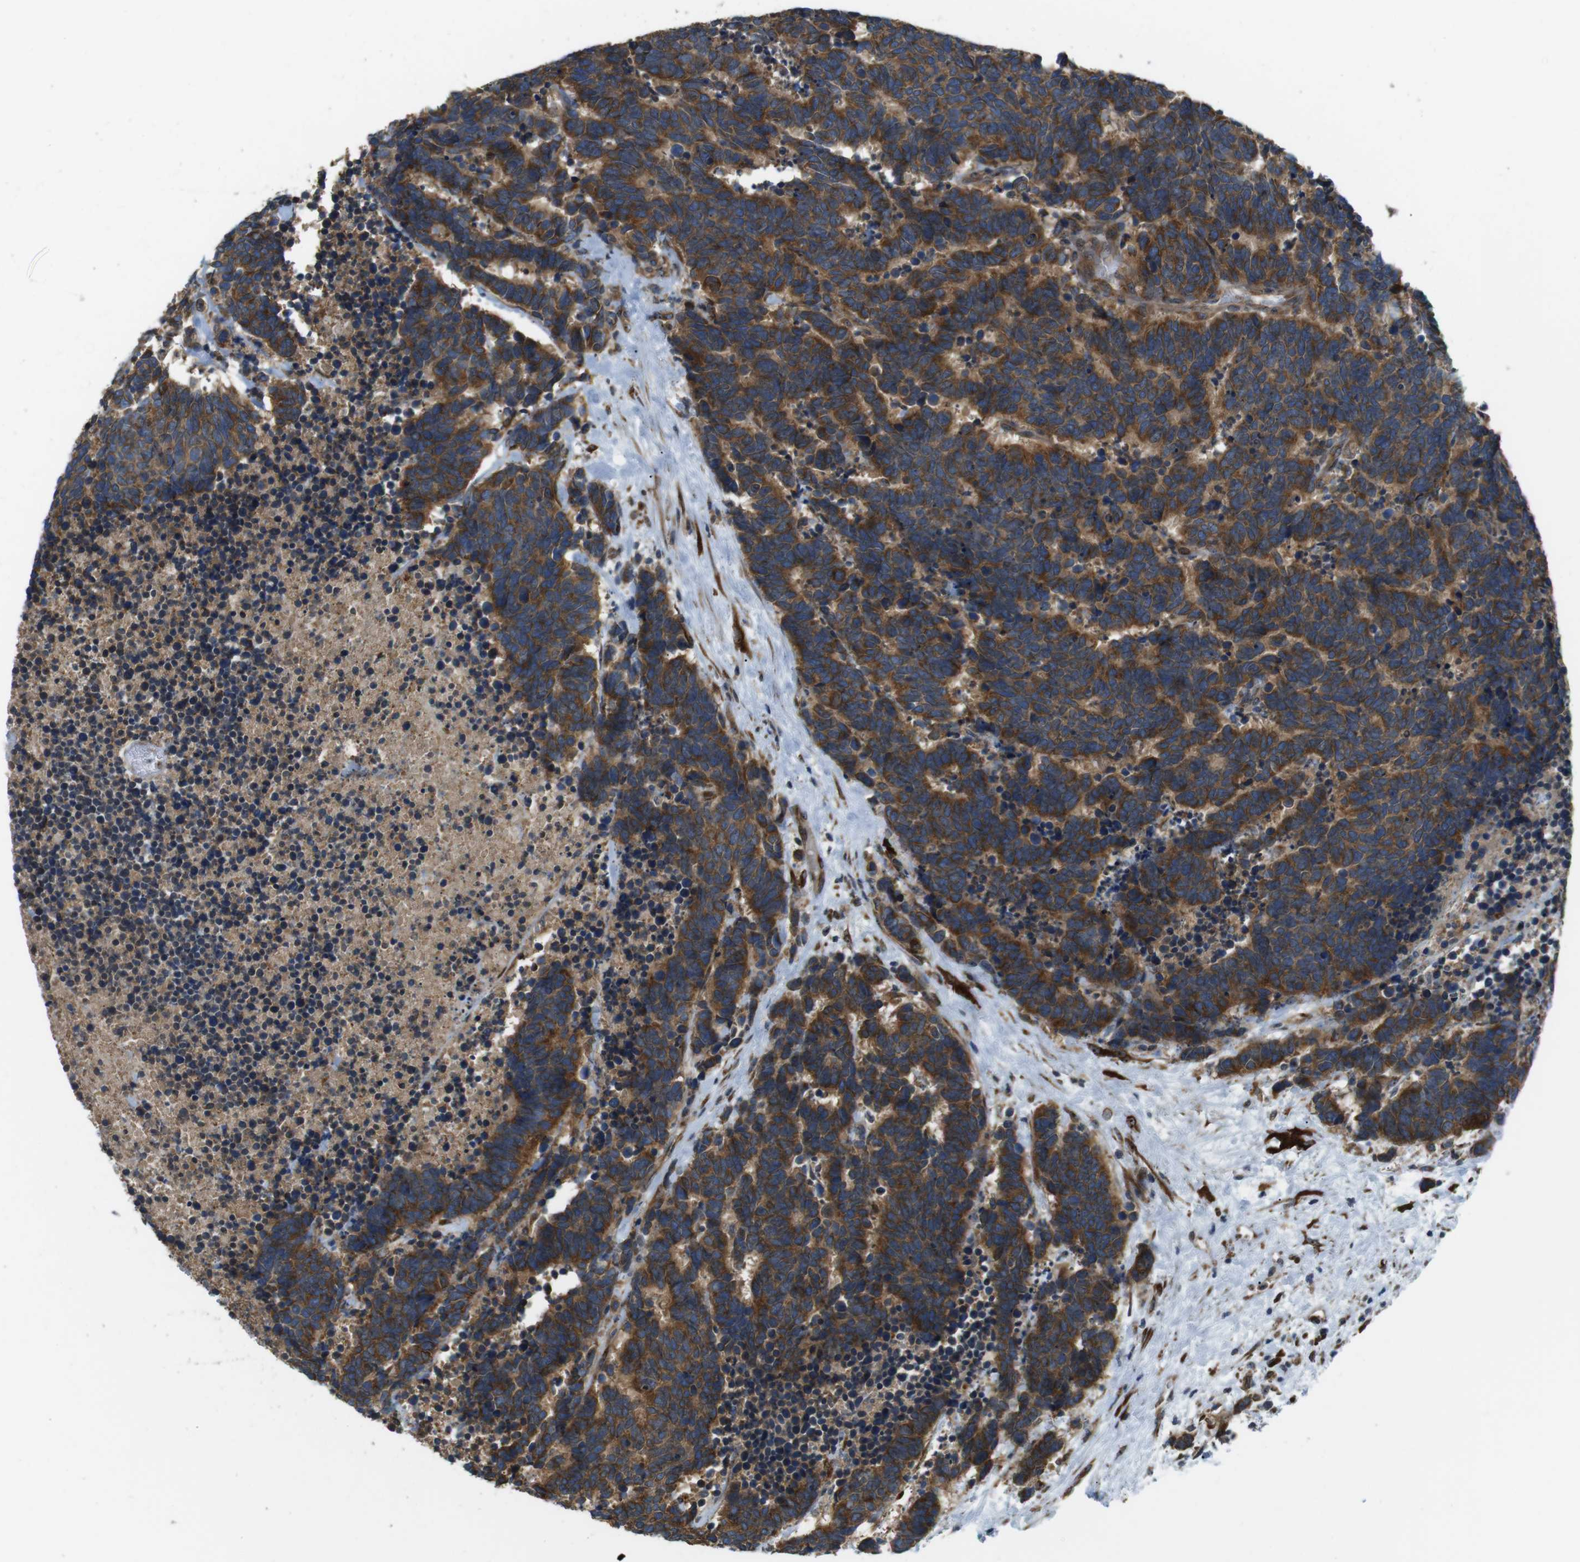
{"staining": {"intensity": "strong", "quantity": ">75%", "location": "cytoplasmic/membranous"}, "tissue": "carcinoid", "cell_type": "Tumor cells", "image_type": "cancer", "snomed": [{"axis": "morphology", "description": "Carcinoma, NOS"}, {"axis": "morphology", "description": "Carcinoid, malignant, NOS"}, {"axis": "topography", "description": "Urinary bladder"}], "caption": "IHC staining of carcinoid, which reveals high levels of strong cytoplasmic/membranous staining in about >75% of tumor cells indicating strong cytoplasmic/membranous protein staining. The staining was performed using DAB (3,3'-diaminobenzidine) (brown) for protein detection and nuclei were counterstained in hematoxylin (blue).", "gene": "TMEM143", "patient": {"sex": "male", "age": 57}}